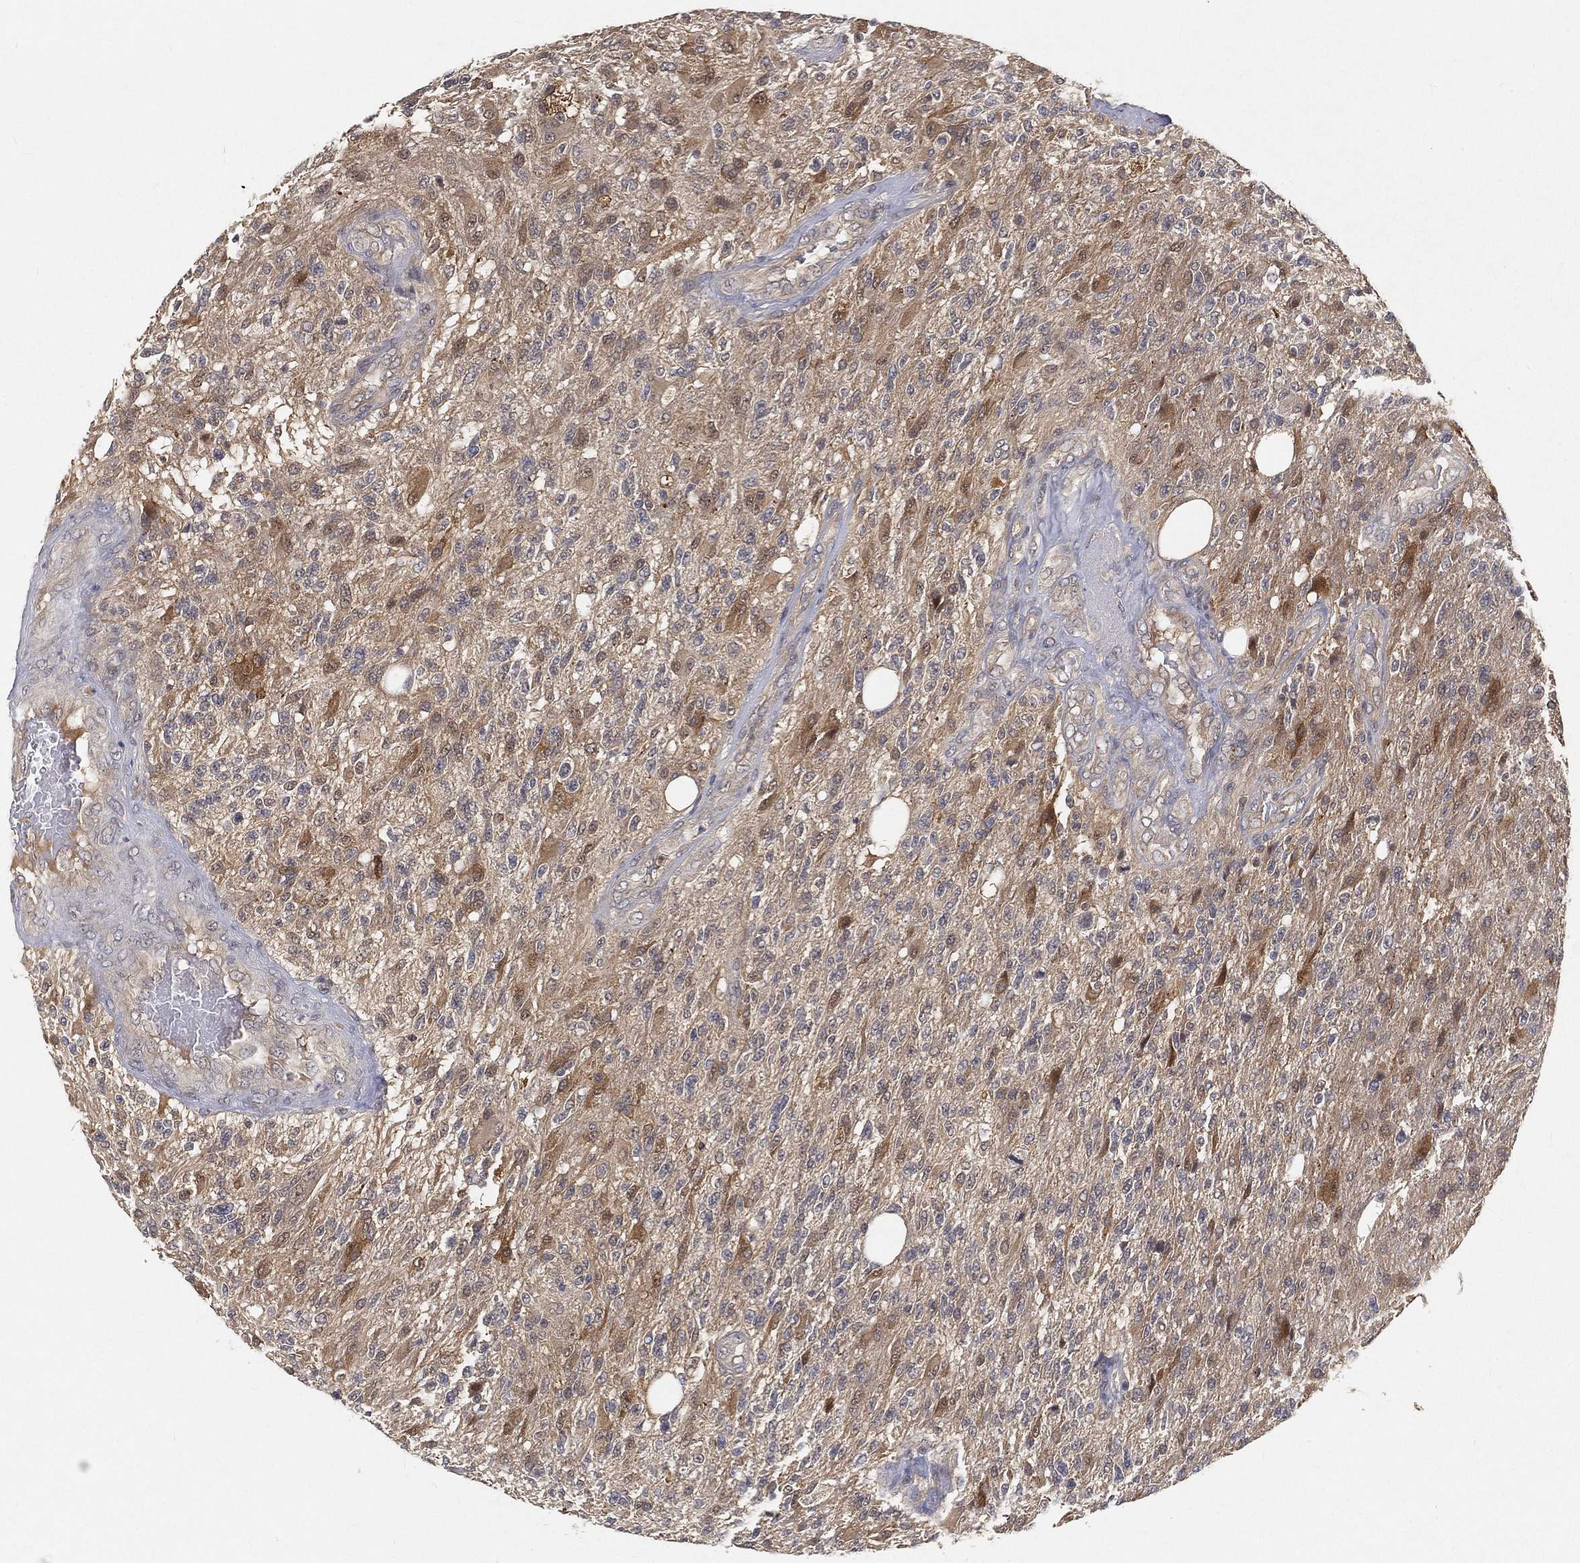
{"staining": {"intensity": "negative", "quantity": "none", "location": "none"}, "tissue": "glioma", "cell_type": "Tumor cells", "image_type": "cancer", "snomed": [{"axis": "morphology", "description": "Glioma, malignant, High grade"}, {"axis": "topography", "description": "Brain"}], "caption": "IHC image of human glioma stained for a protein (brown), which displays no expression in tumor cells.", "gene": "MAPK1", "patient": {"sex": "male", "age": 56}}